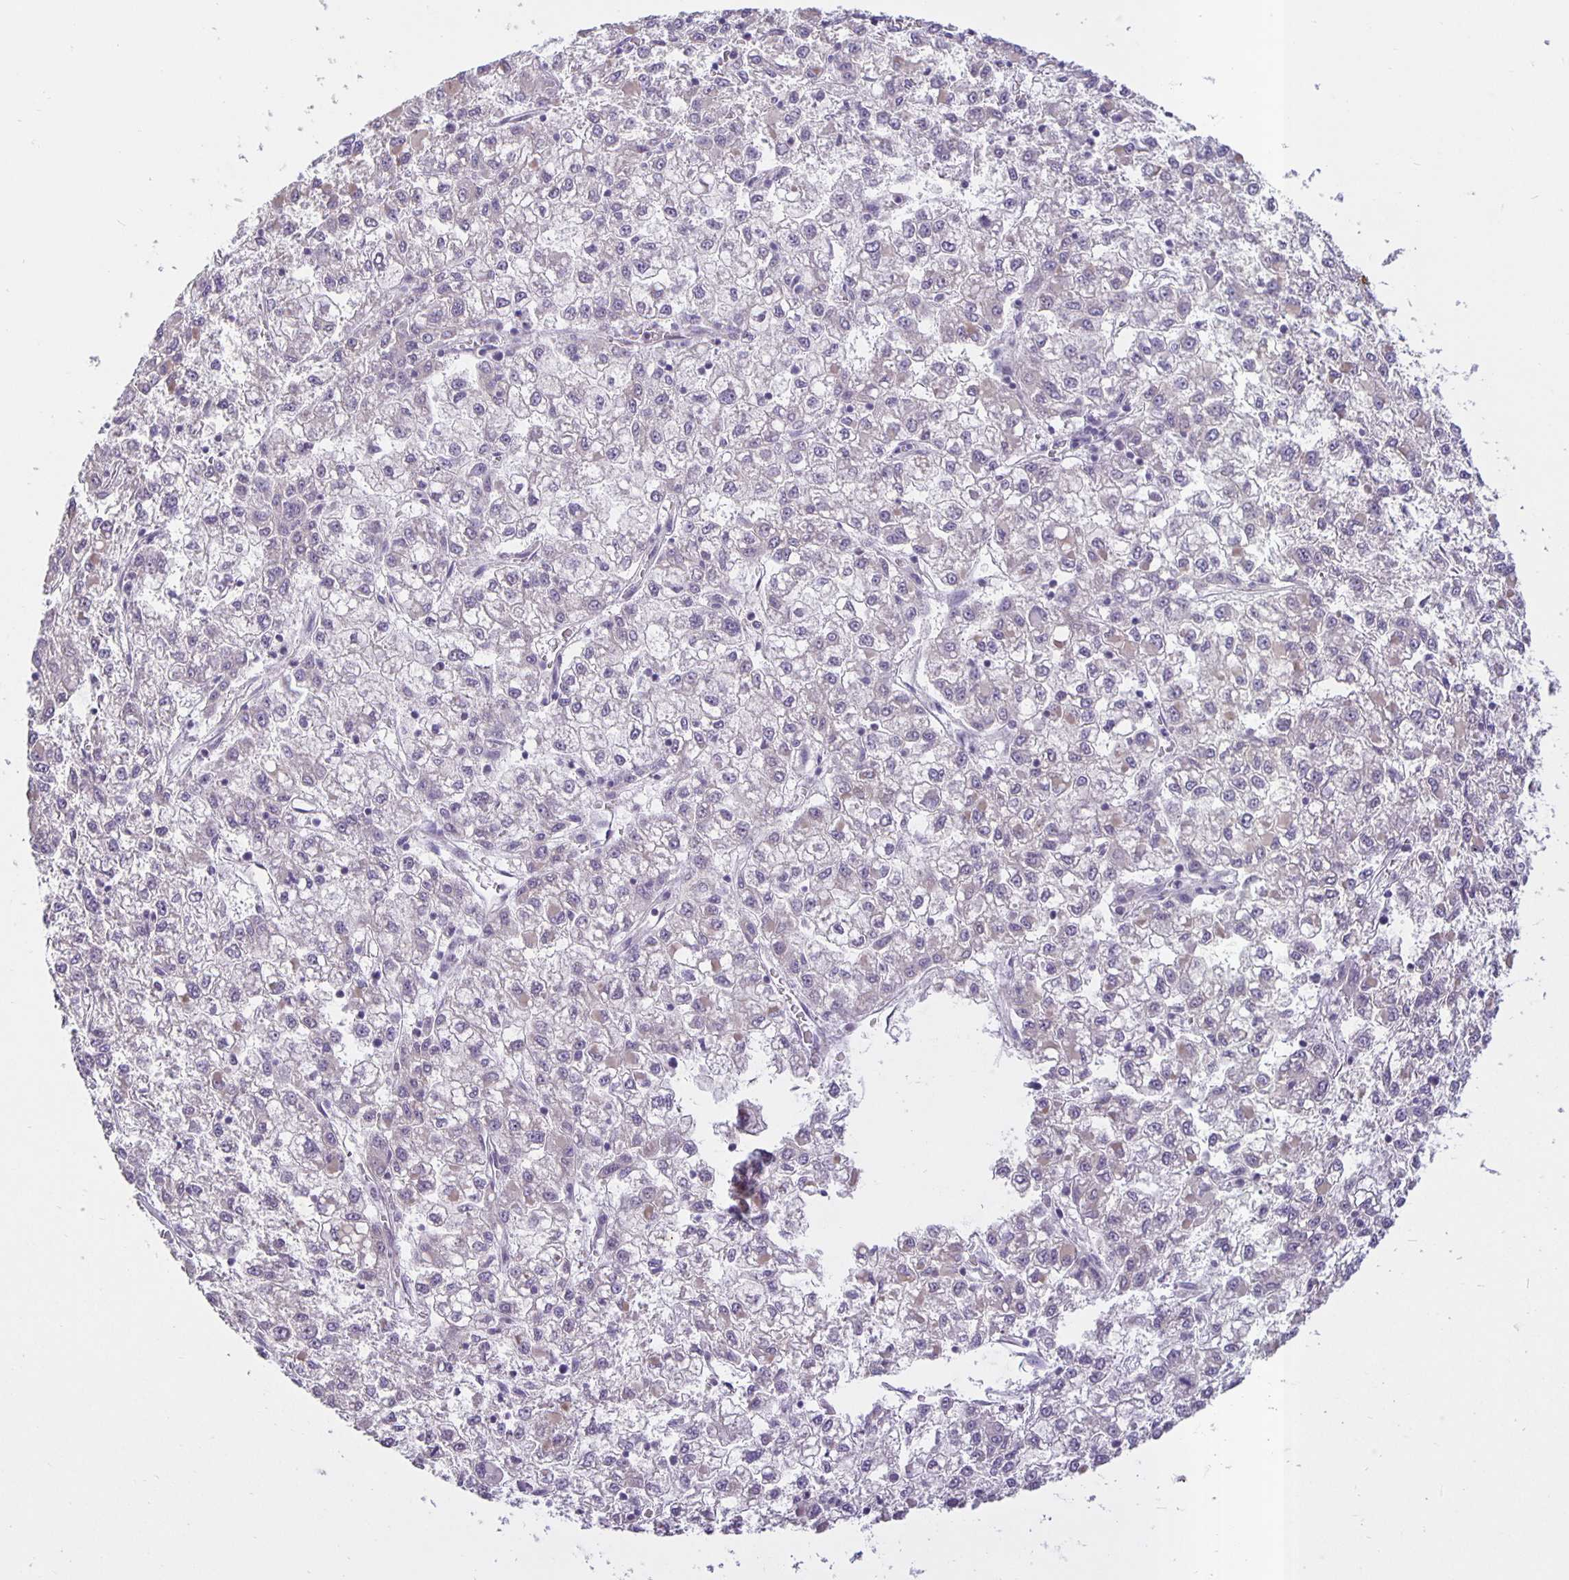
{"staining": {"intensity": "negative", "quantity": "none", "location": "none"}, "tissue": "liver cancer", "cell_type": "Tumor cells", "image_type": "cancer", "snomed": [{"axis": "morphology", "description": "Carcinoma, Hepatocellular, NOS"}, {"axis": "topography", "description": "Liver"}], "caption": "Micrograph shows no protein staining in tumor cells of hepatocellular carcinoma (liver) tissue.", "gene": "ARVCF", "patient": {"sex": "male", "age": 40}}